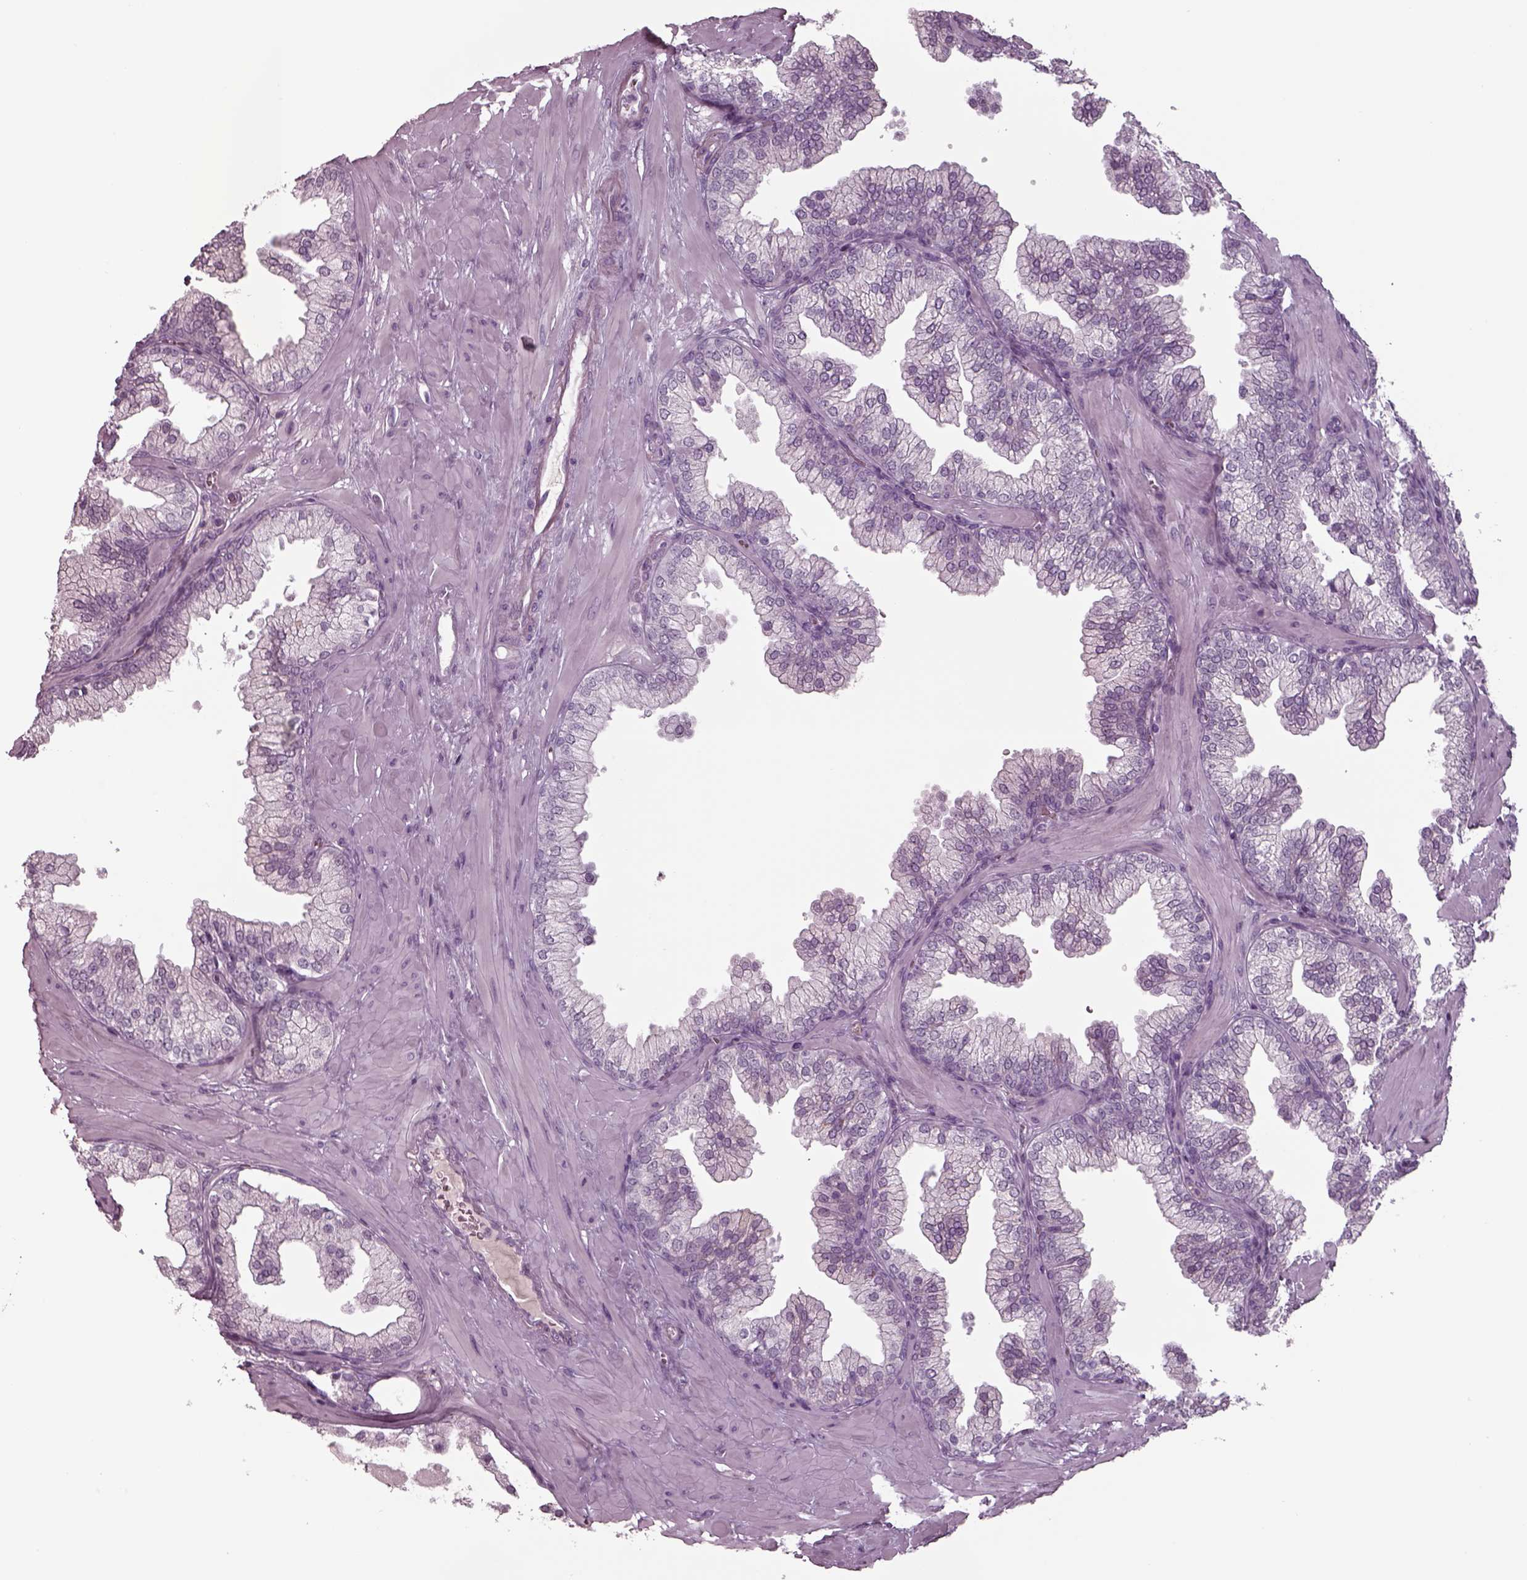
{"staining": {"intensity": "negative", "quantity": "none", "location": "none"}, "tissue": "prostate", "cell_type": "Glandular cells", "image_type": "normal", "snomed": [{"axis": "morphology", "description": "Normal tissue, NOS"}, {"axis": "topography", "description": "Prostate"}, {"axis": "topography", "description": "Peripheral nerve tissue"}], "caption": "High magnification brightfield microscopy of normal prostate stained with DAB (brown) and counterstained with hematoxylin (blue): glandular cells show no significant staining.", "gene": "SEPTIN14", "patient": {"sex": "male", "age": 61}}